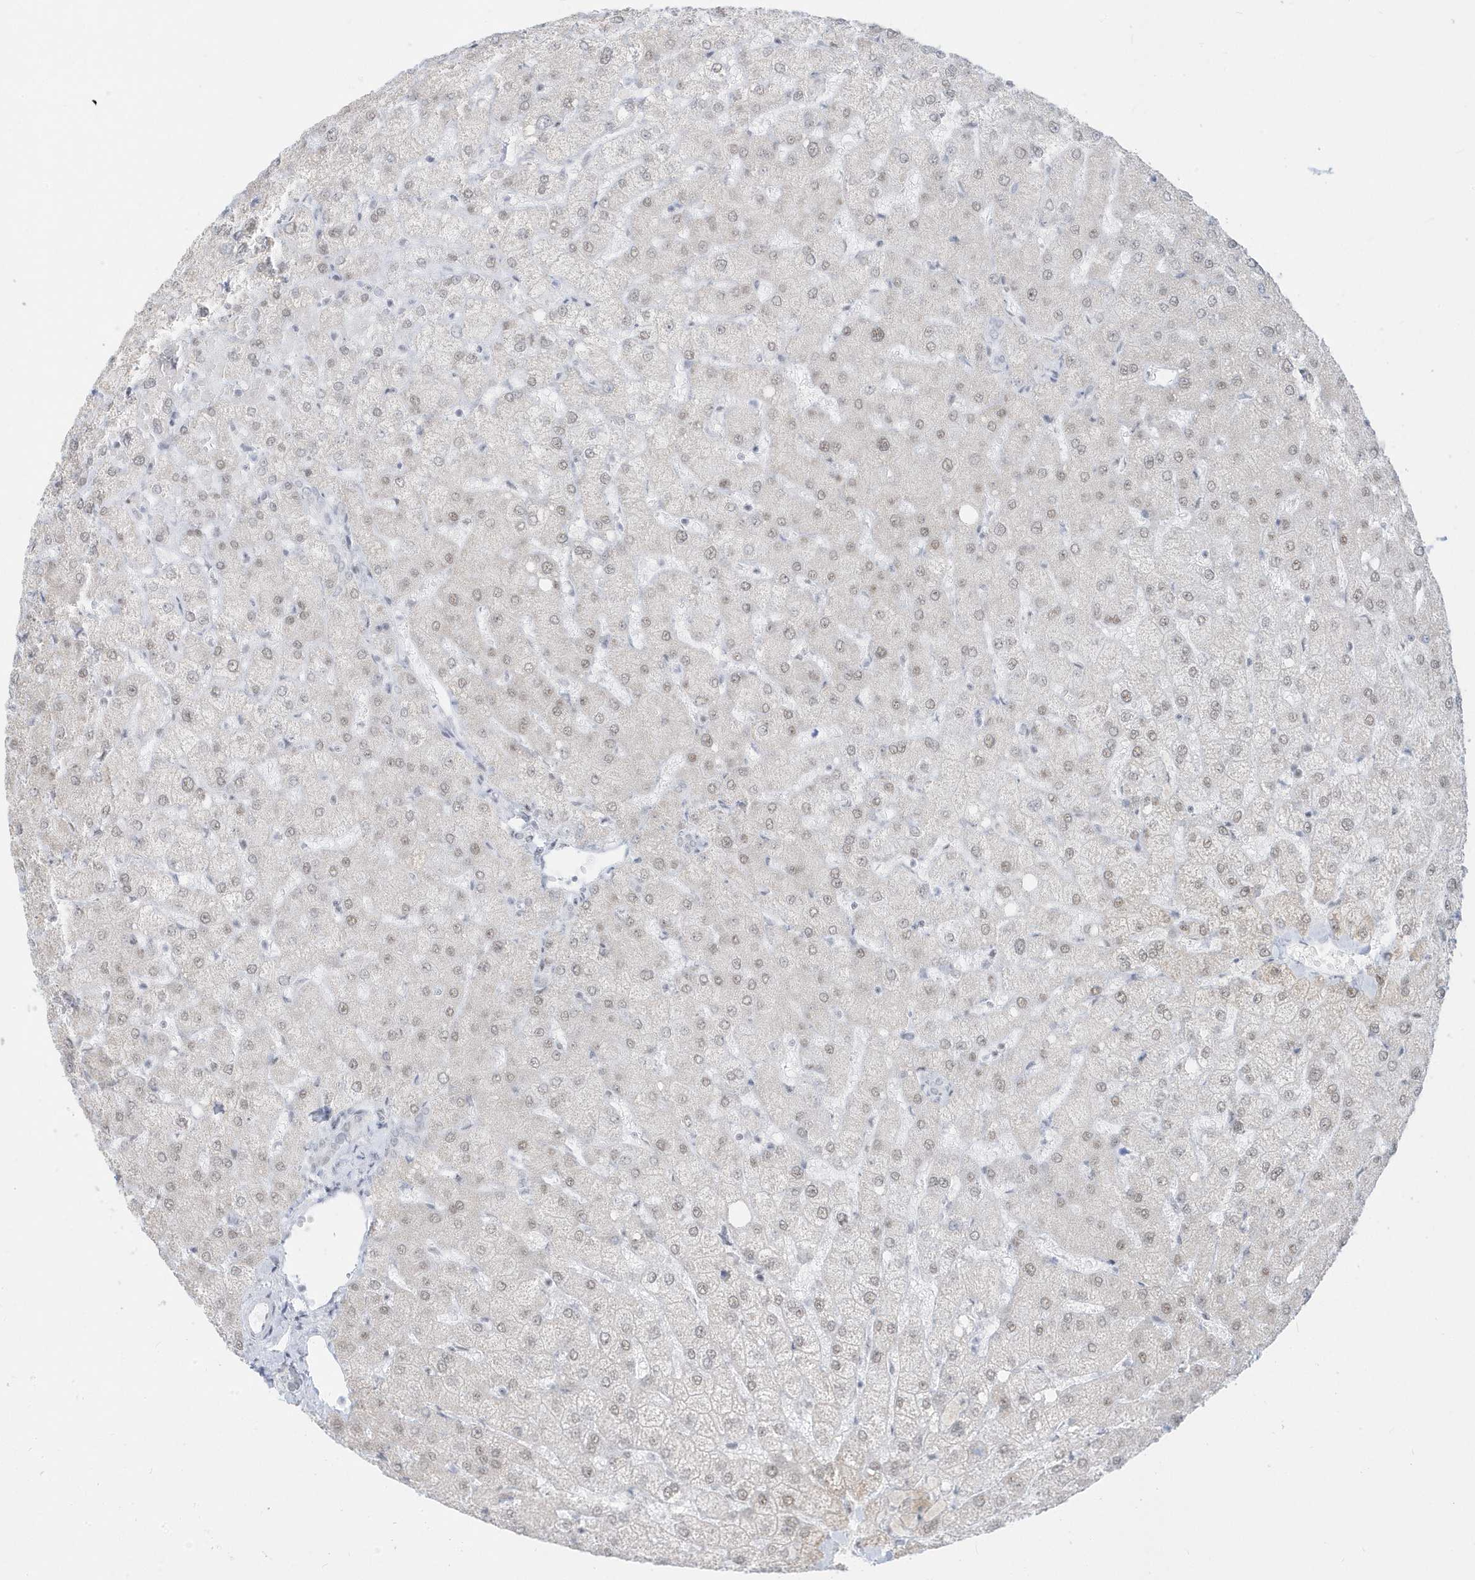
{"staining": {"intensity": "negative", "quantity": "none", "location": "none"}, "tissue": "liver", "cell_type": "Cholangiocytes", "image_type": "normal", "snomed": [{"axis": "morphology", "description": "Normal tissue, NOS"}, {"axis": "topography", "description": "Liver"}], "caption": "Immunohistochemistry photomicrograph of normal liver stained for a protein (brown), which demonstrates no staining in cholangiocytes. The staining was performed using DAB (3,3'-diaminobenzidine) to visualize the protein expression in brown, while the nuclei were stained in blue with hematoxylin (Magnification: 20x).", "gene": "PLEKHN1", "patient": {"sex": "female", "age": 54}}